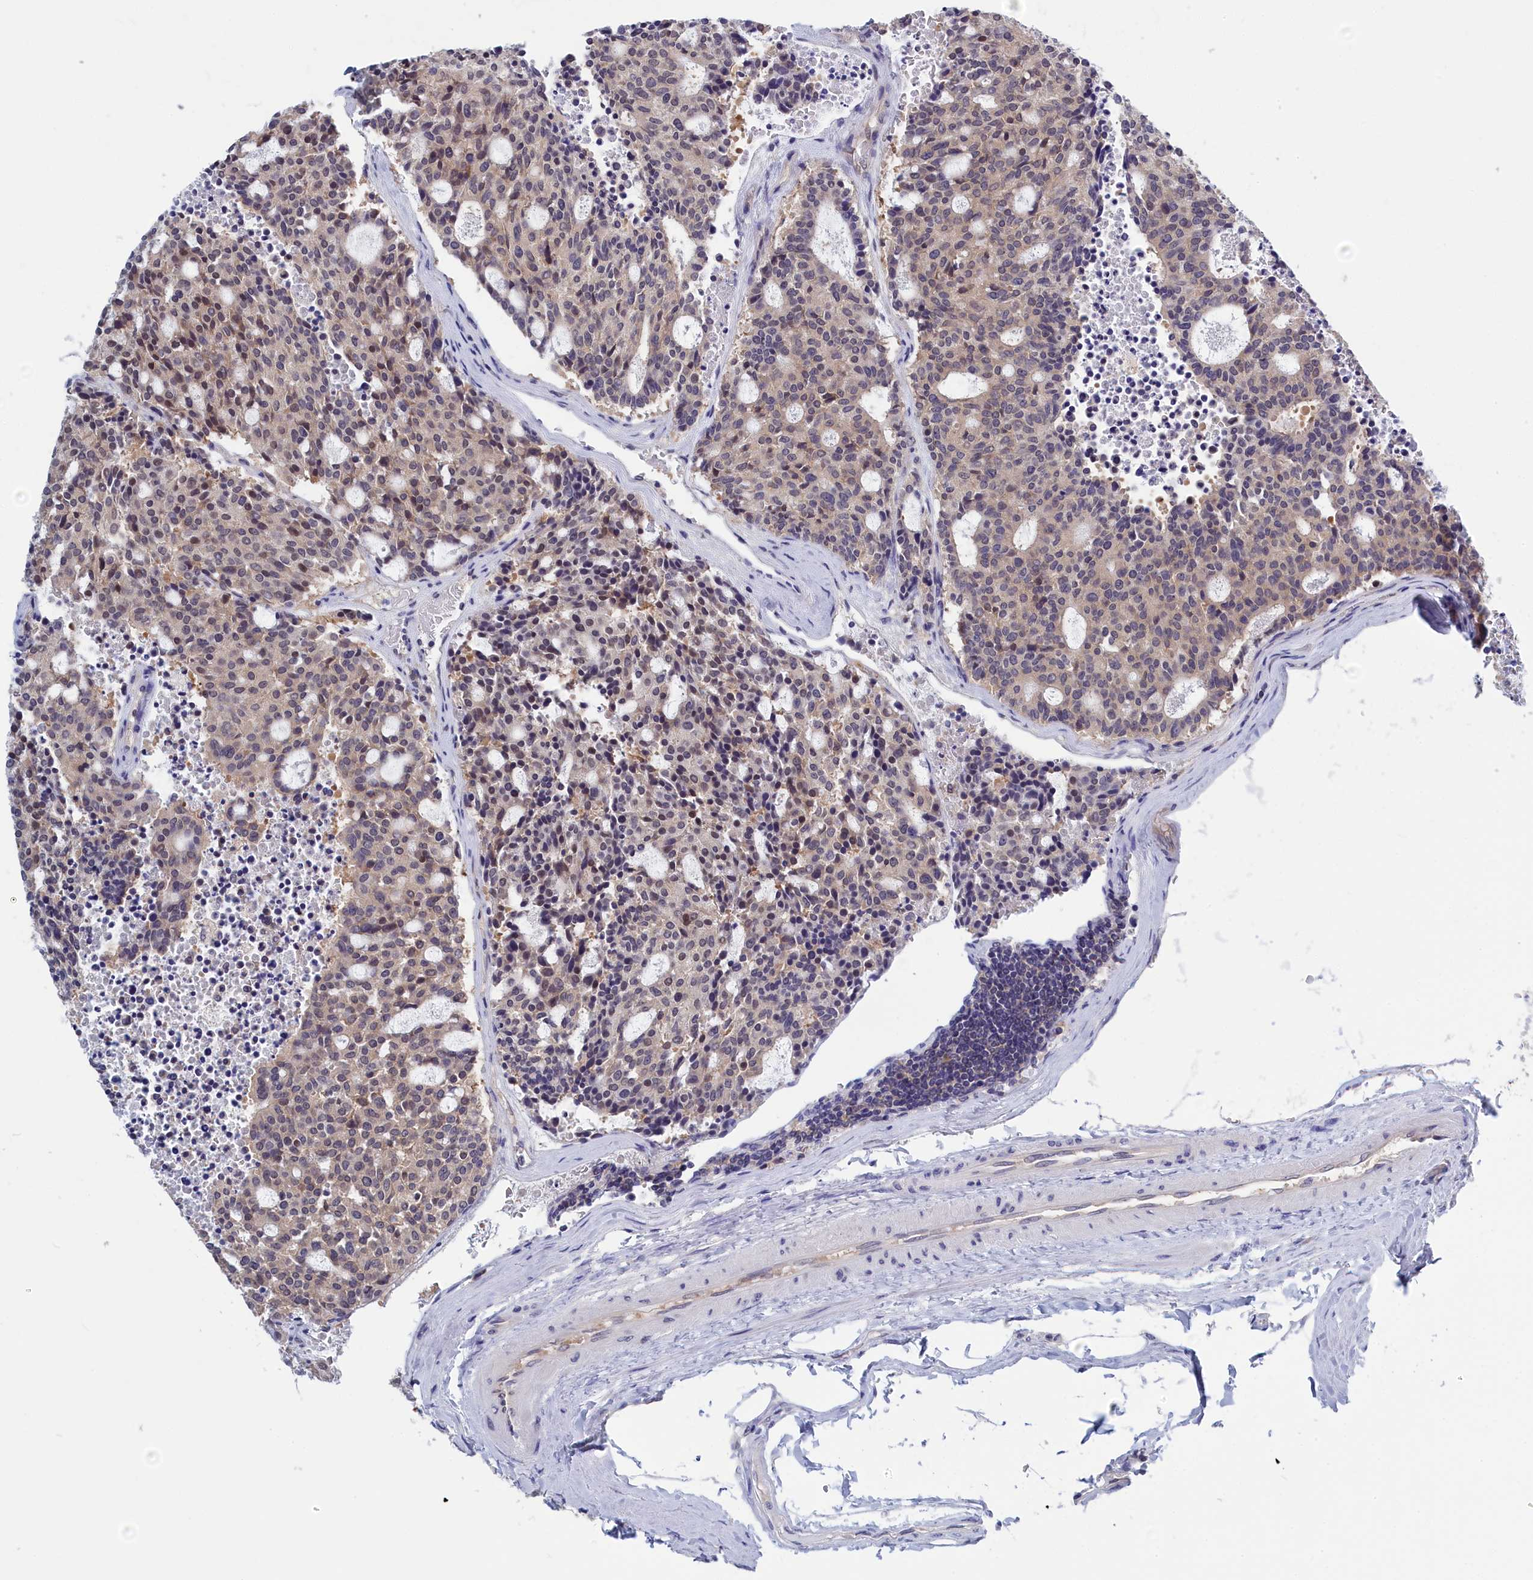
{"staining": {"intensity": "weak", "quantity": "<25%", "location": "cytoplasmic/membranous"}, "tissue": "carcinoid", "cell_type": "Tumor cells", "image_type": "cancer", "snomed": [{"axis": "morphology", "description": "Carcinoid, malignant, NOS"}, {"axis": "topography", "description": "Pancreas"}], "caption": "A high-resolution histopathology image shows immunohistochemistry (IHC) staining of carcinoid, which reveals no significant positivity in tumor cells. Brightfield microscopy of IHC stained with DAB (3,3'-diaminobenzidine) (brown) and hematoxylin (blue), captured at high magnification.", "gene": "PGP", "patient": {"sex": "female", "age": 54}}